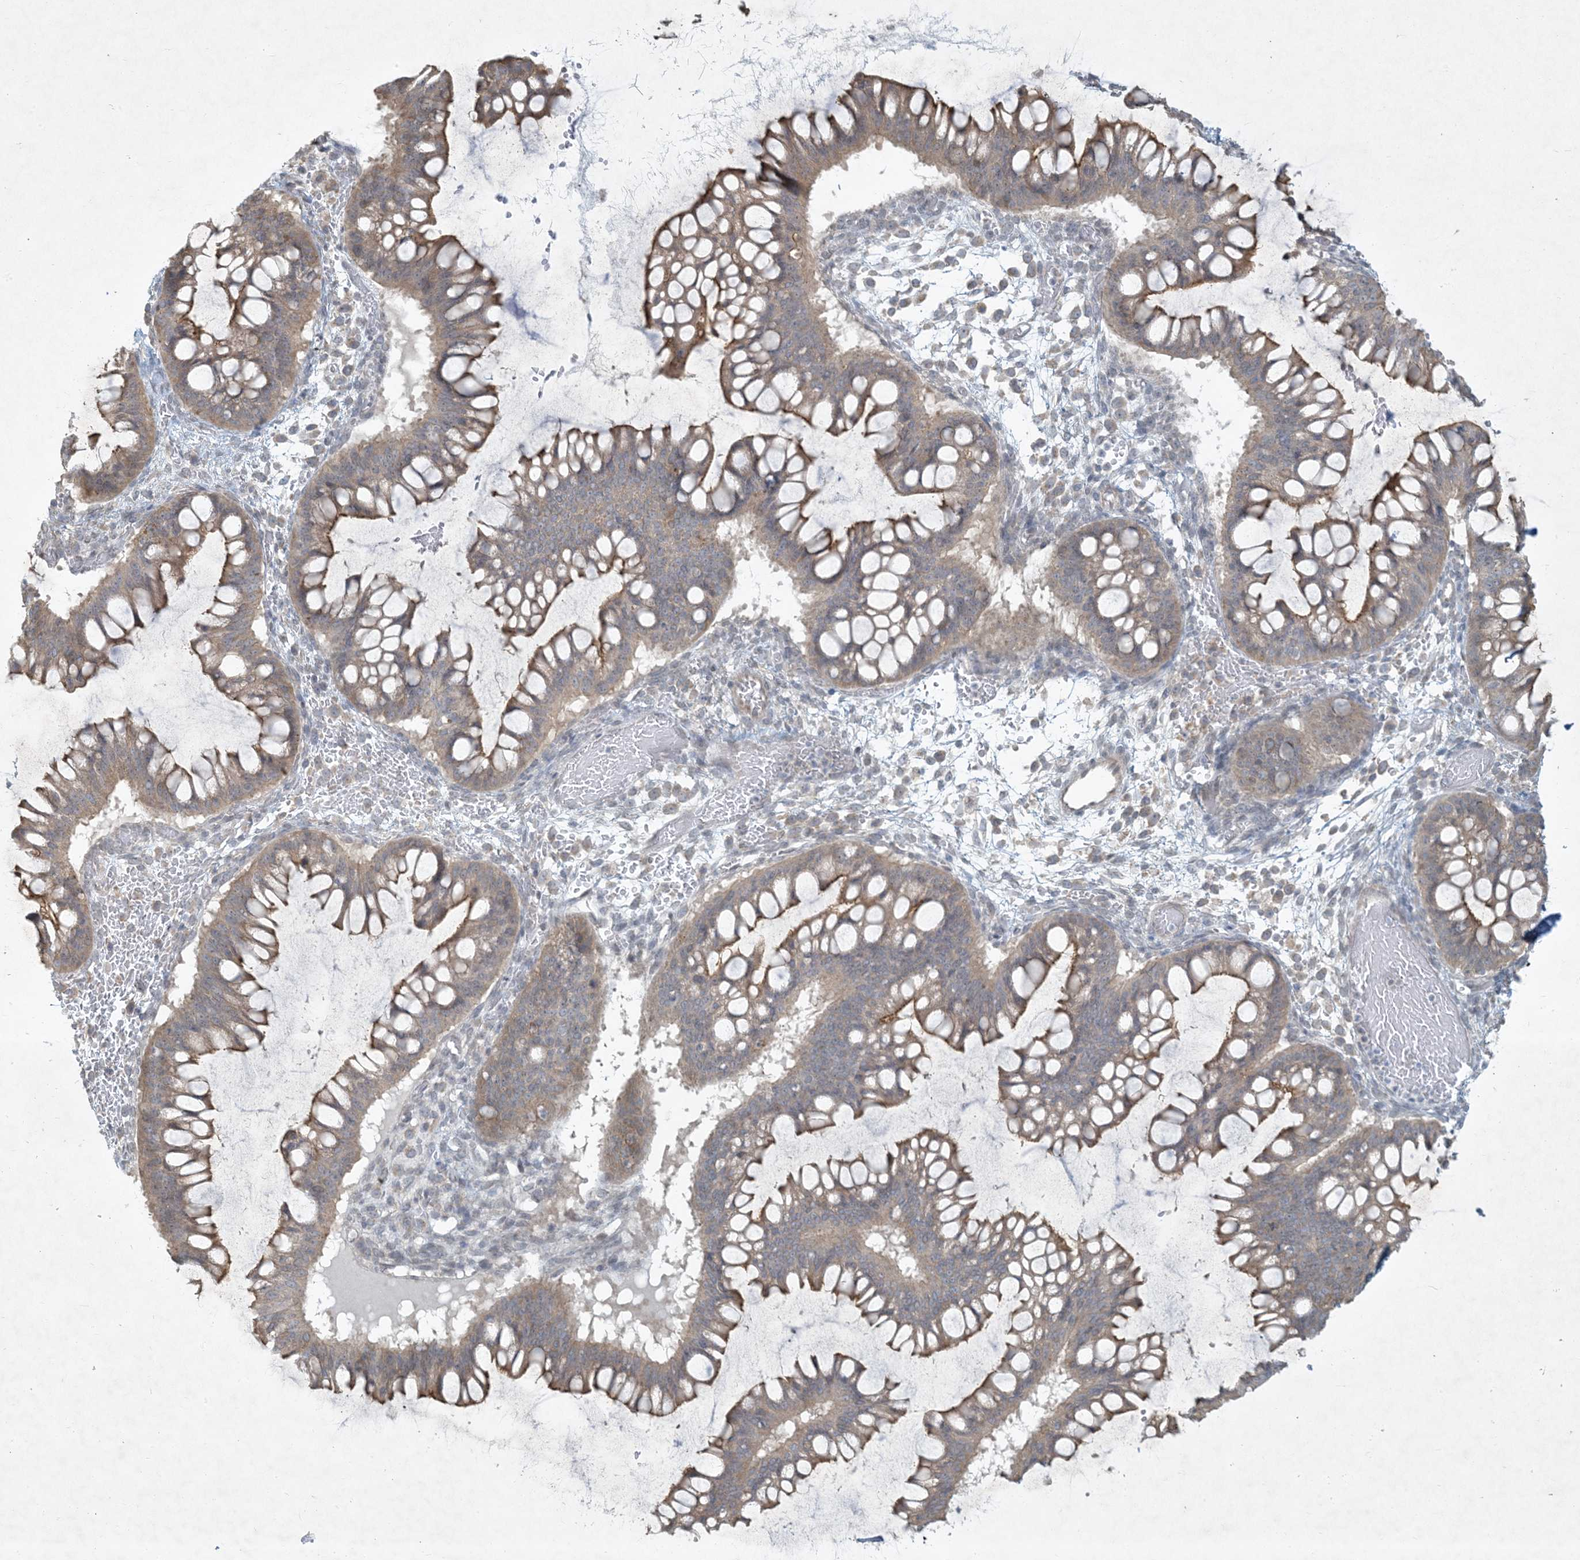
{"staining": {"intensity": "moderate", "quantity": "25%-75%", "location": "cytoplasmic/membranous"}, "tissue": "ovarian cancer", "cell_type": "Tumor cells", "image_type": "cancer", "snomed": [{"axis": "morphology", "description": "Cystadenocarcinoma, mucinous, NOS"}, {"axis": "topography", "description": "Ovary"}], "caption": "High-power microscopy captured an immunohistochemistry (IHC) micrograph of ovarian mucinous cystadenocarcinoma, revealing moderate cytoplasmic/membranous positivity in approximately 25%-75% of tumor cells.", "gene": "BCORL1", "patient": {"sex": "female", "age": 73}}